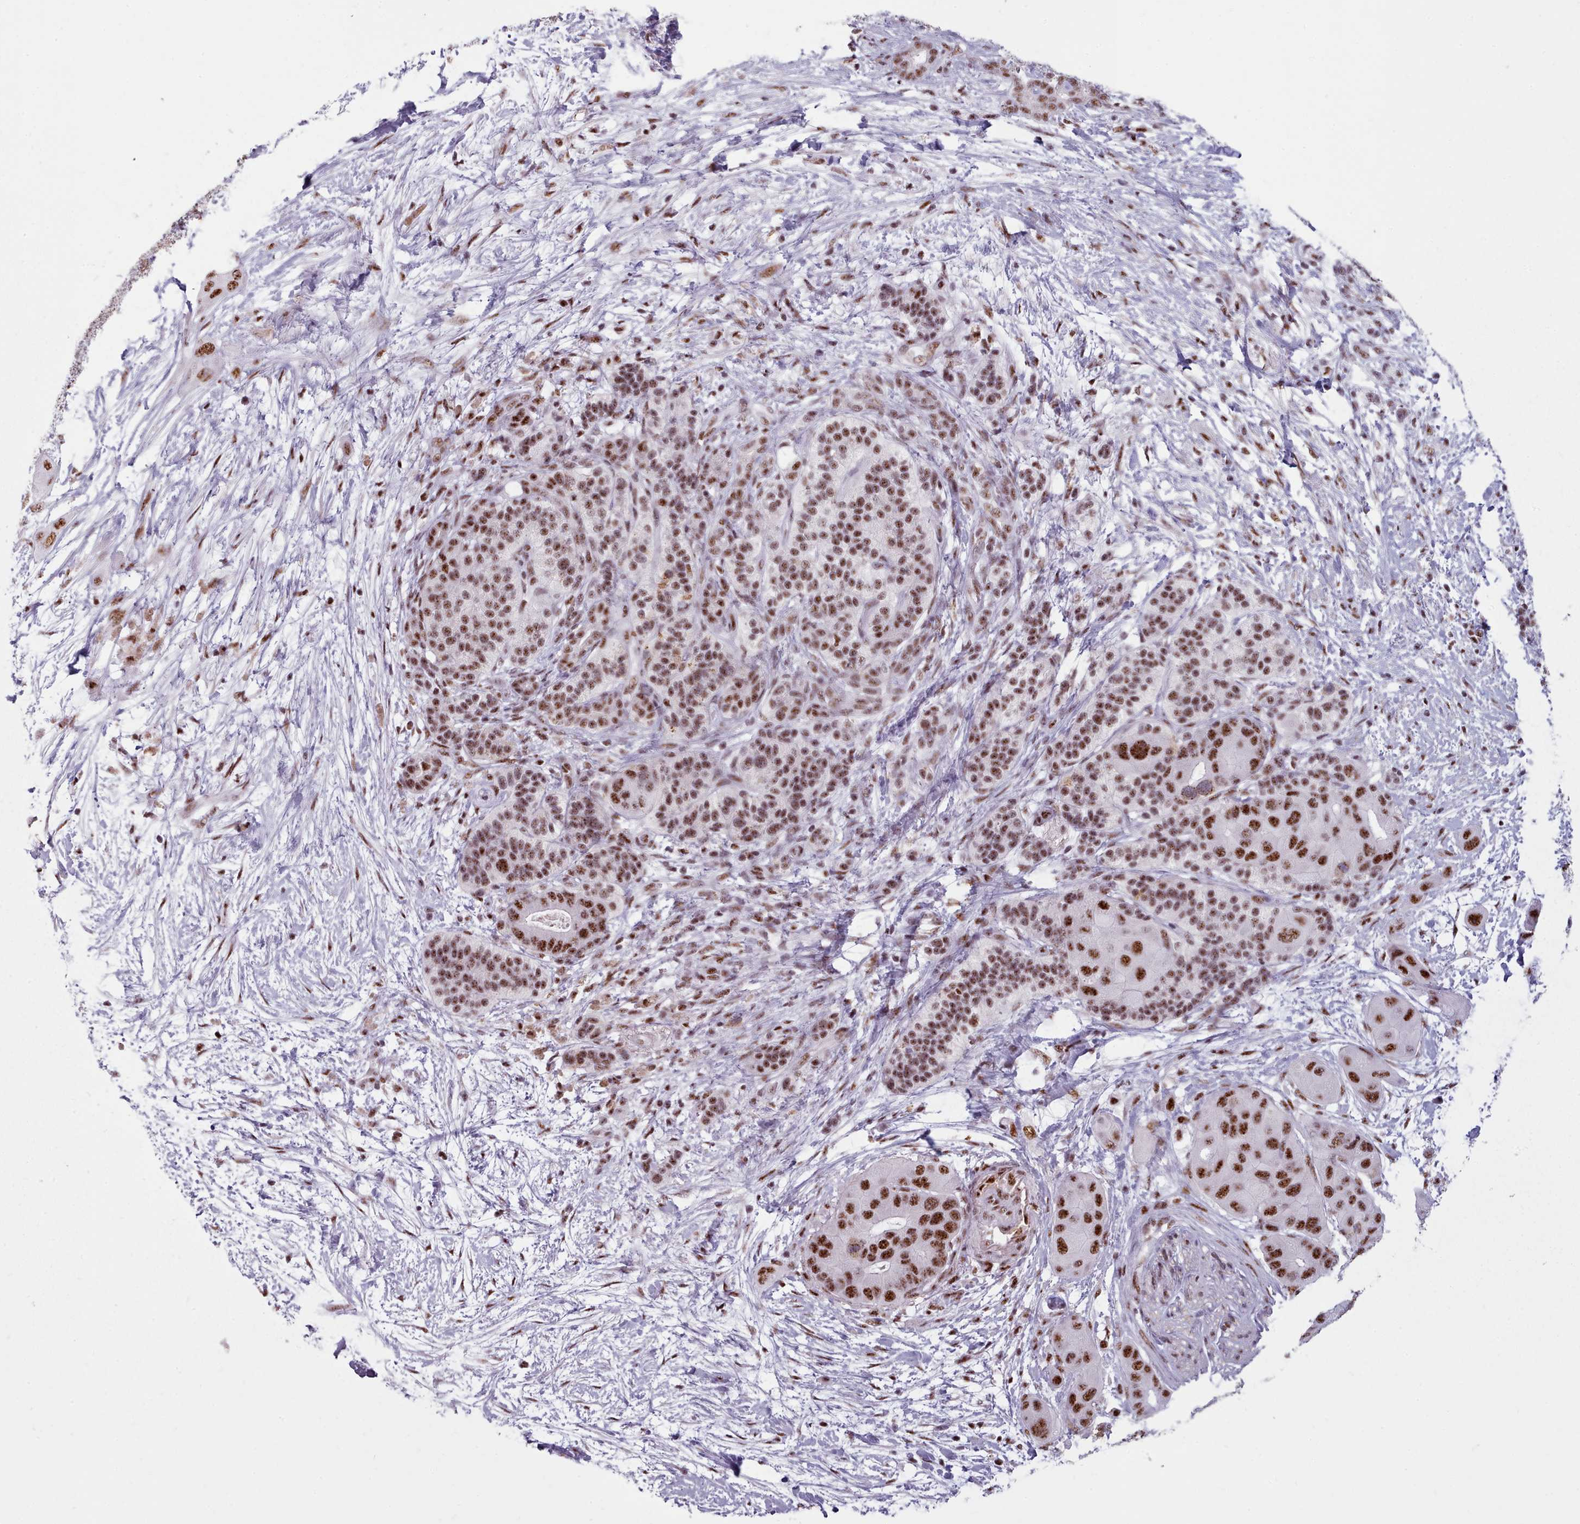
{"staining": {"intensity": "strong", "quantity": ">75%", "location": "nuclear"}, "tissue": "pancreatic cancer", "cell_type": "Tumor cells", "image_type": "cancer", "snomed": [{"axis": "morphology", "description": "Adenocarcinoma, NOS"}, {"axis": "topography", "description": "Pancreas"}], "caption": "A high amount of strong nuclear expression is identified in approximately >75% of tumor cells in pancreatic cancer (adenocarcinoma) tissue. Immunohistochemistry stains the protein in brown and the nuclei are stained blue.", "gene": "SRRM1", "patient": {"sex": "male", "age": 57}}